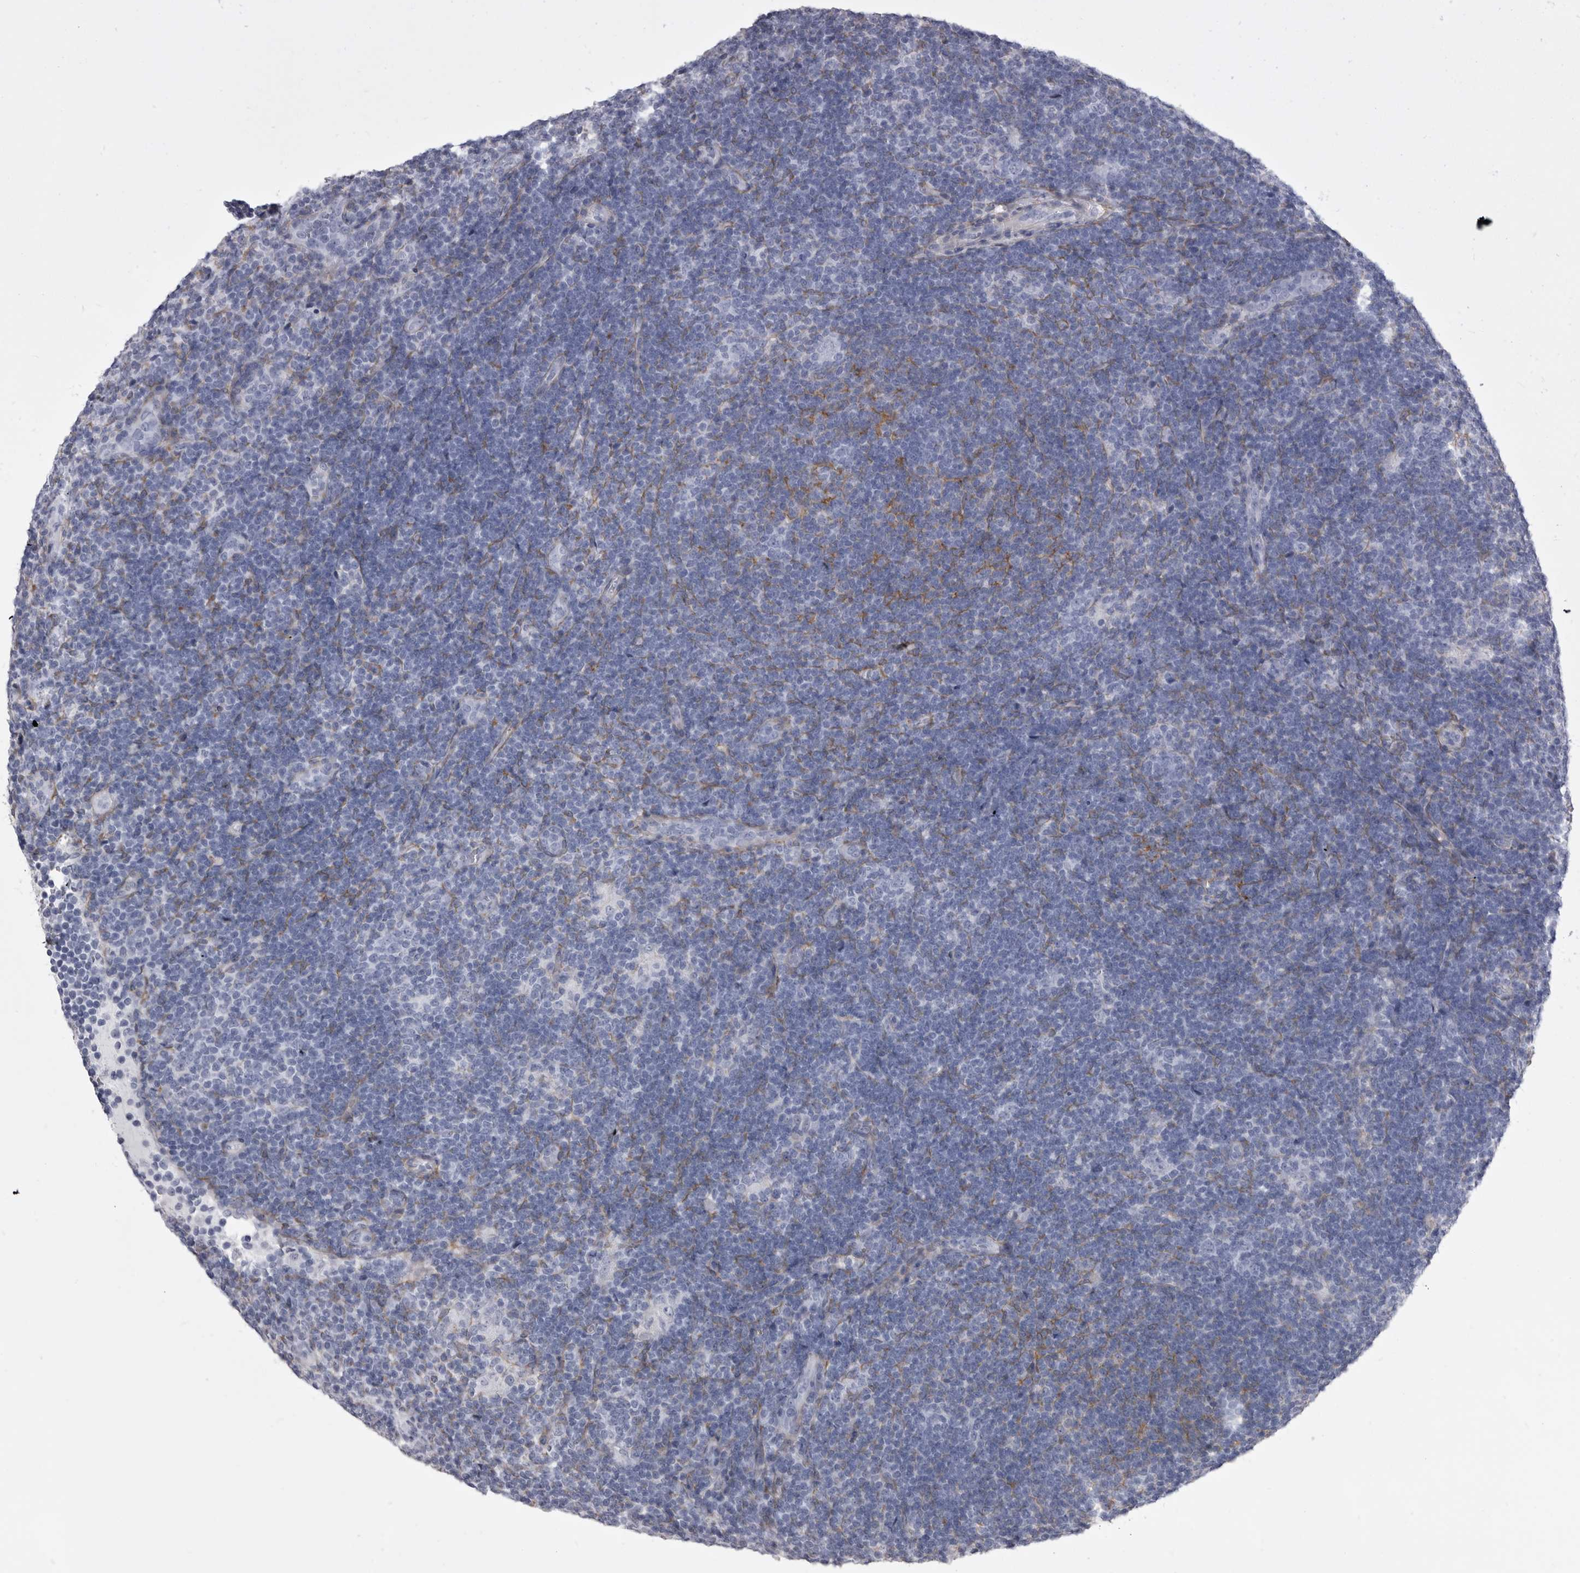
{"staining": {"intensity": "negative", "quantity": "none", "location": "none"}, "tissue": "lymphoma", "cell_type": "Tumor cells", "image_type": "cancer", "snomed": [{"axis": "morphology", "description": "Hodgkin's disease, NOS"}, {"axis": "topography", "description": "Lymph node"}], "caption": "An image of lymphoma stained for a protein exhibits no brown staining in tumor cells.", "gene": "ANK2", "patient": {"sex": "female", "age": 57}}